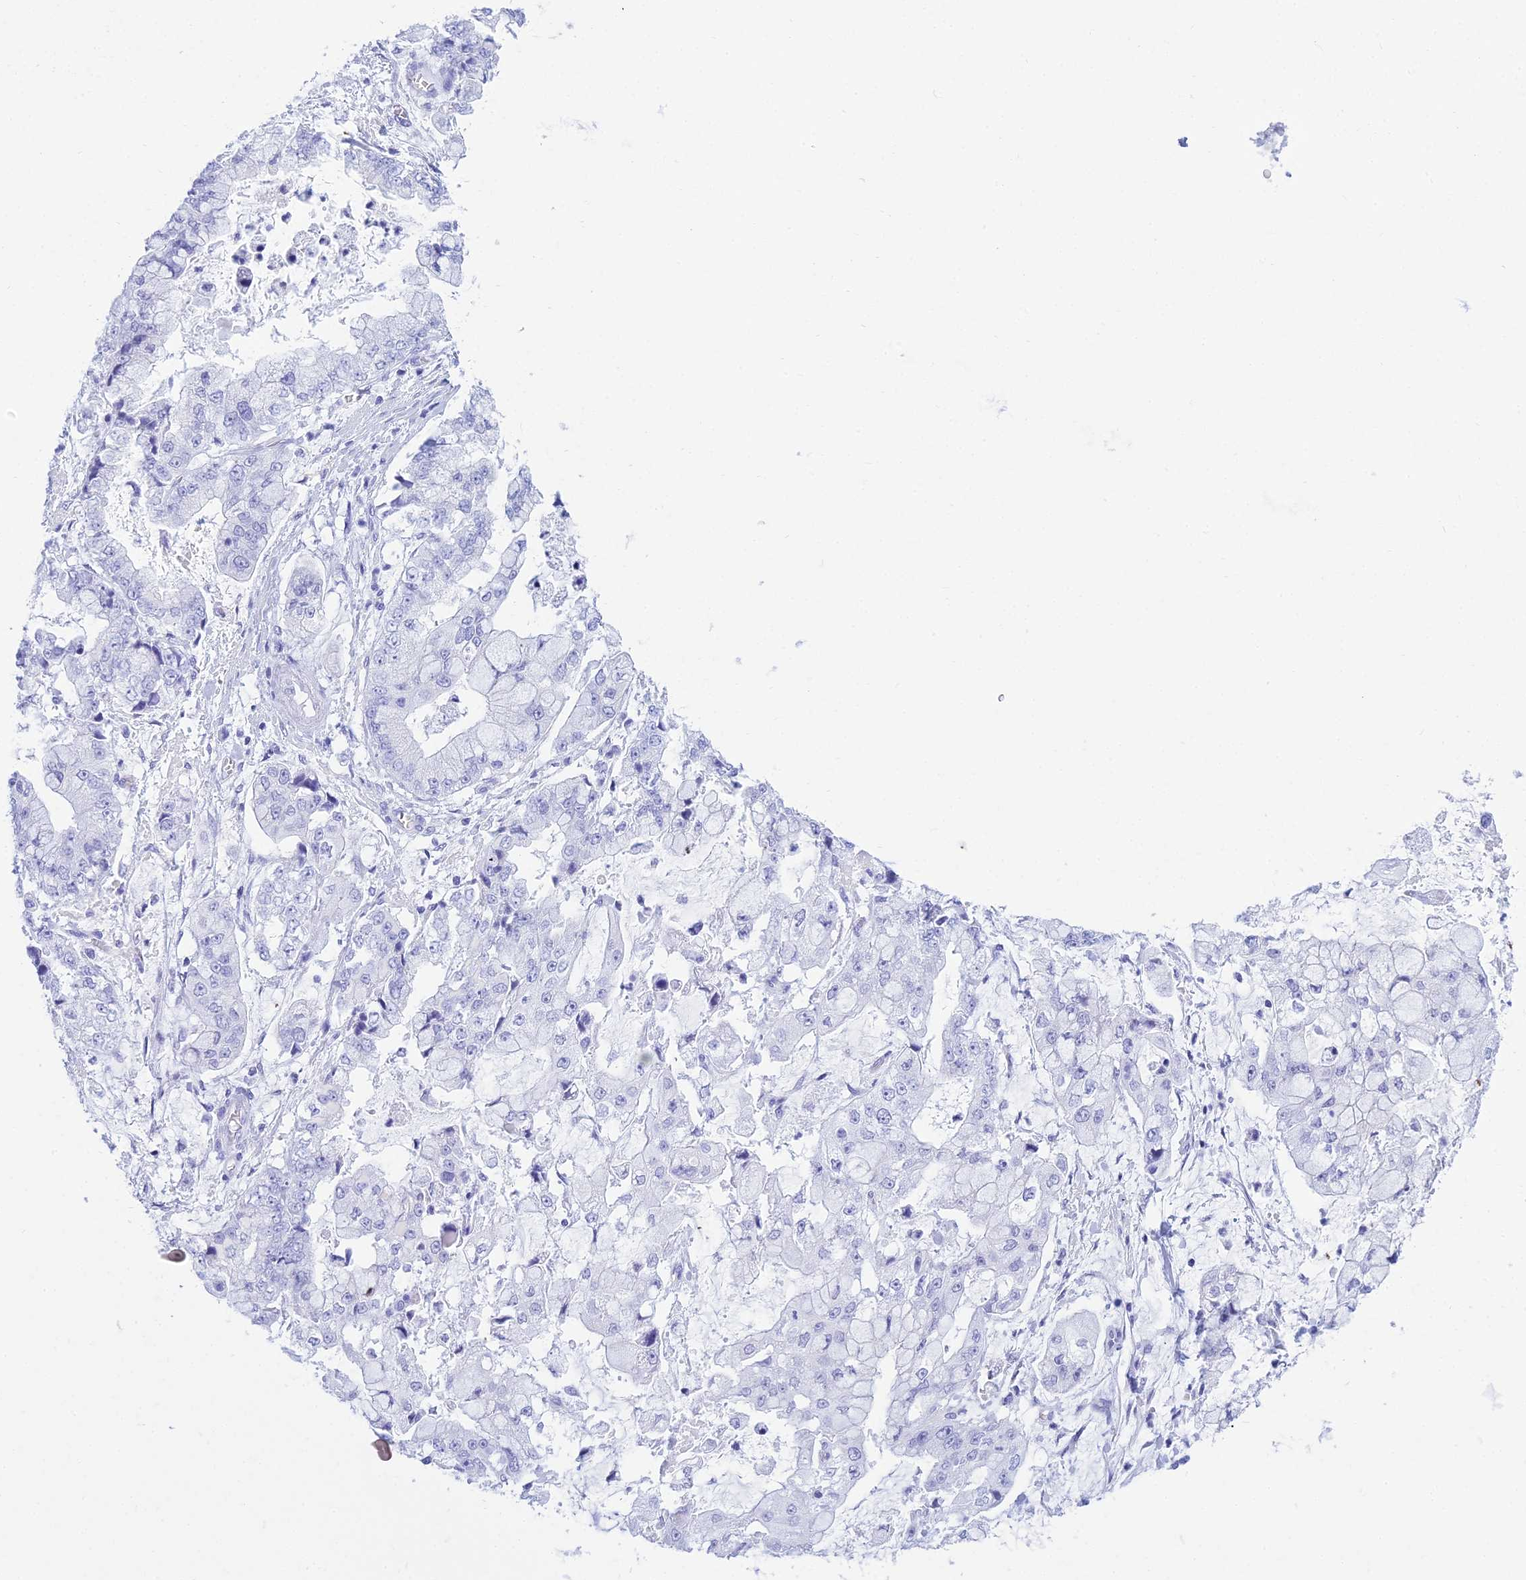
{"staining": {"intensity": "negative", "quantity": "none", "location": "none"}, "tissue": "stomach cancer", "cell_type": "Tumor cells", "image_type": "cancer", "snomed": [{"axis": "morphology", "description": "Adenocarcinoma, NOS"}, {"axis": "topography", "description": "Stomach"}], "caption": "A high-resolution histopathology image shows immunohistochemistry staining of stomach adenocarcinoma, which reveals no significant staining in tumor cells.", "gene": "PATE4", "patient": {"sex": "male", "age": 76}}